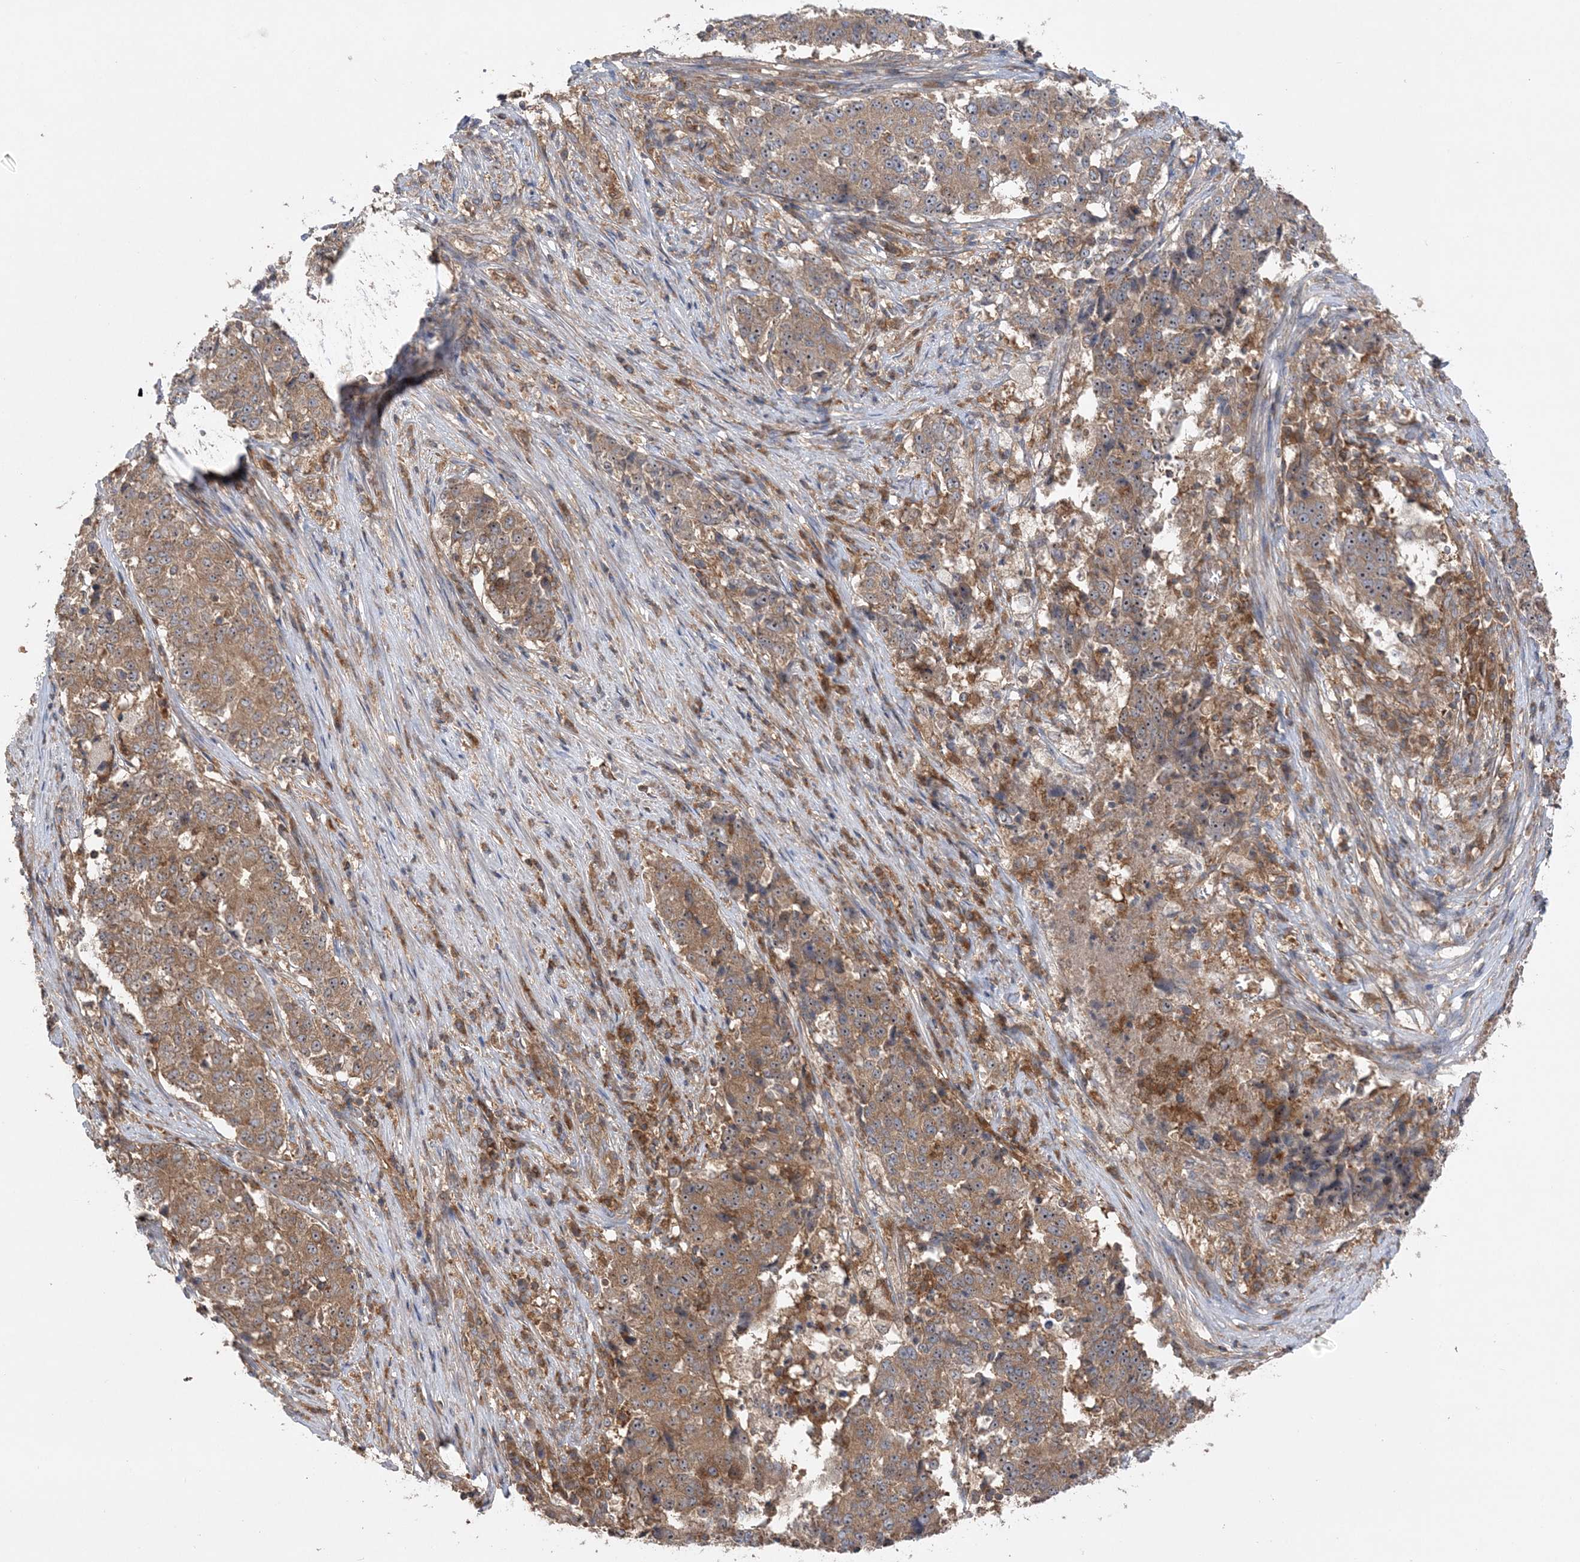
{"staining": {"intensity": "moderate", "quantity": ">75%", "location": "cytoplasmic/membranous"}, "tissue": "stomach cancer", "cell_type": "Tumor cells", "image_type": "cancer", "snomed": [{"axis": "morphology", "description": "Adenocarcinoma, NOS"}, {"axis": "topography", "description": "Stomach"}], "caption": "This micrograph exhibits immunohistochemistry staining of human stomach cancer (adenocarcinoma), with medium moderate cytoplasmic/membranous positivity in about >75% of tumor cells.", "gene": "ACAP2", "patient": {"sex": "male", "age": 59}}